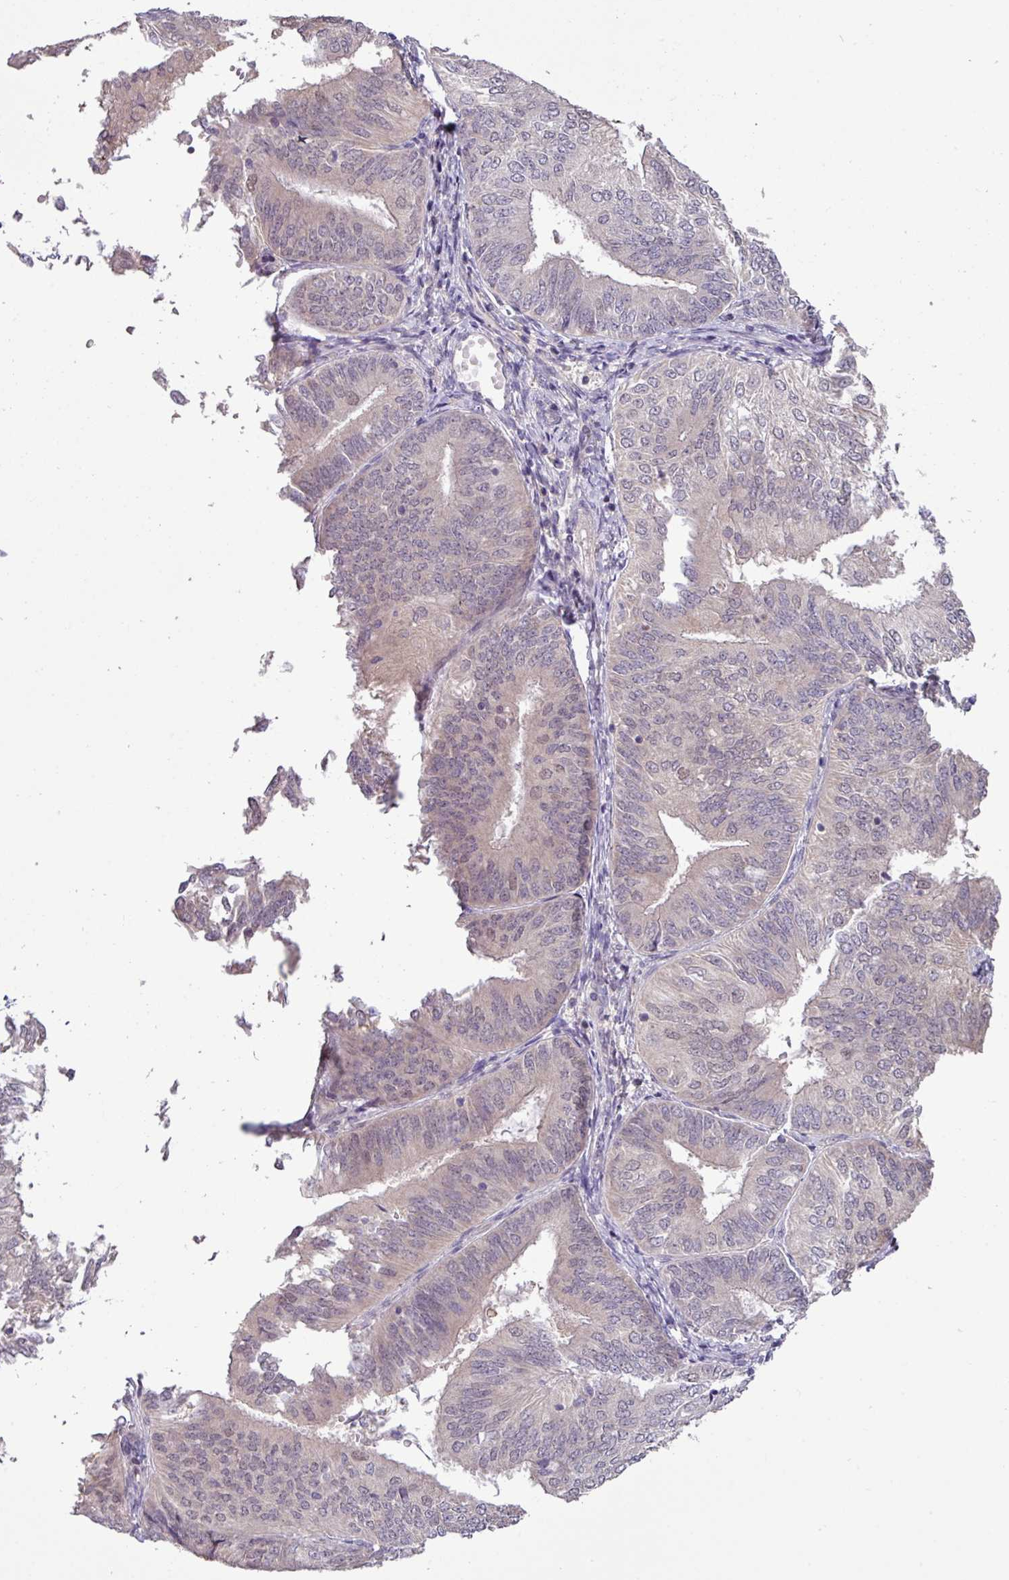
{"staining": {"intensity": "negative", "quantity": "none", "location": "none"}, "tissue": "endometrial cancer", "cell_type": "Tumor cells", "image_type": "cancer", "snomed": [{"axis": "morphology", "description": "Adenocarcinoma, NOS"}, {"axis": "topography", "description": "Endometrium"}], "caption": "The immunohistochemistry histopathology image has no significant expression in tumor cells of endometrial adenocarcinoma tissue.", "gene": "RIPPLY1", "patient": {"sex": "female", "age": 58}}